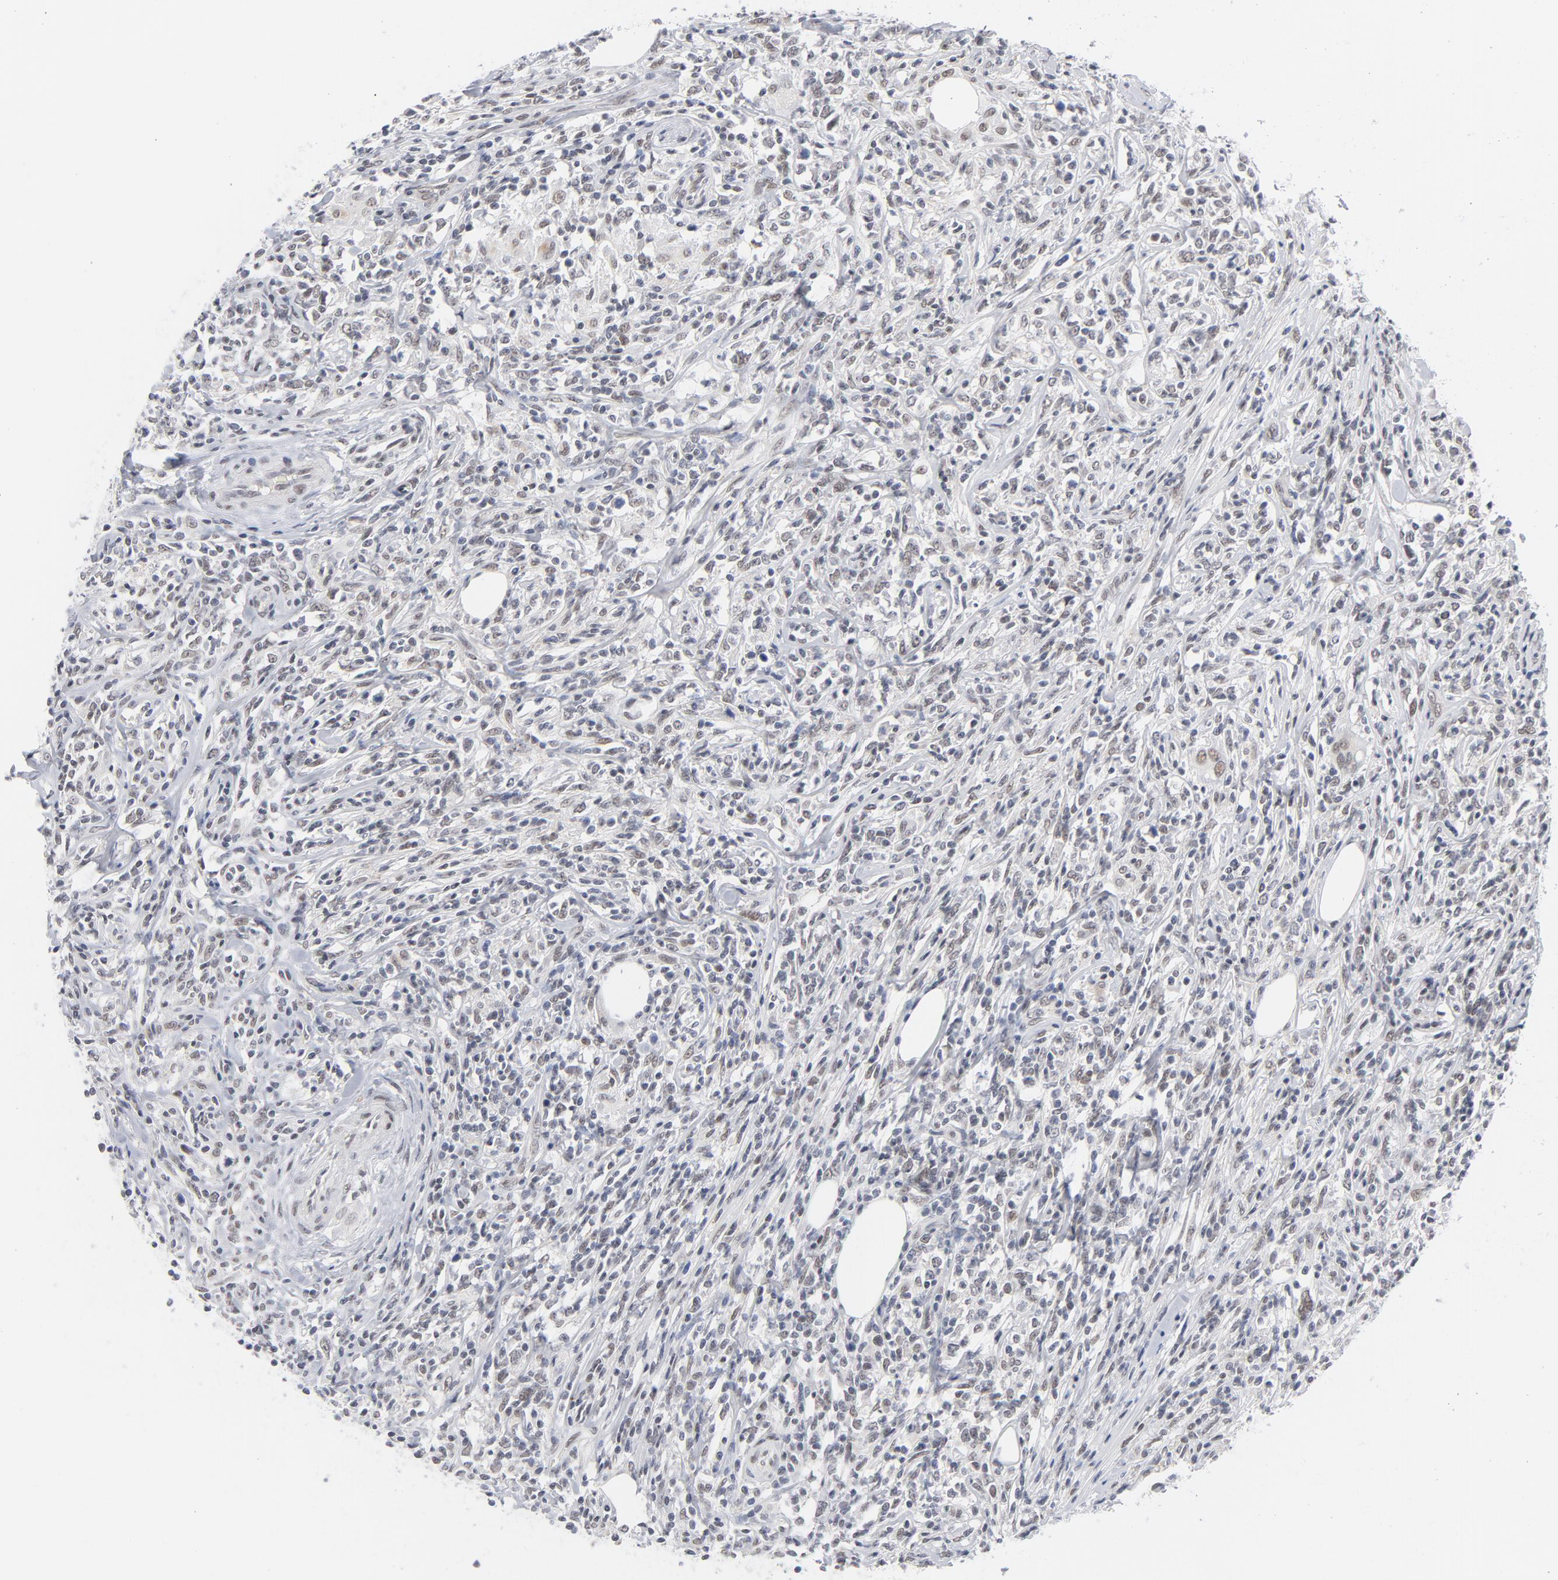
{"staining": {"intensity": "weak", "quantity": "25%-75%", "location": "nuclear"}, "tissue": "lymphoma", "cell_type": "Tumor cells", "image_type": "cancer", "snomed": [{"axis": "morphology", "description": "Malignant lymphoma, non-Hodgkin's type, High grade"}, {"axis": "topography", "description": "Lymph node"}], "caption": "High-grade malignant lymphoma, non-Hodgkin's type tissue reveals weak nuclear staining in approximately 25%-75% of tumor cells", "gene": "BAP1", "patient": {"sex": "female", "age": 84}}